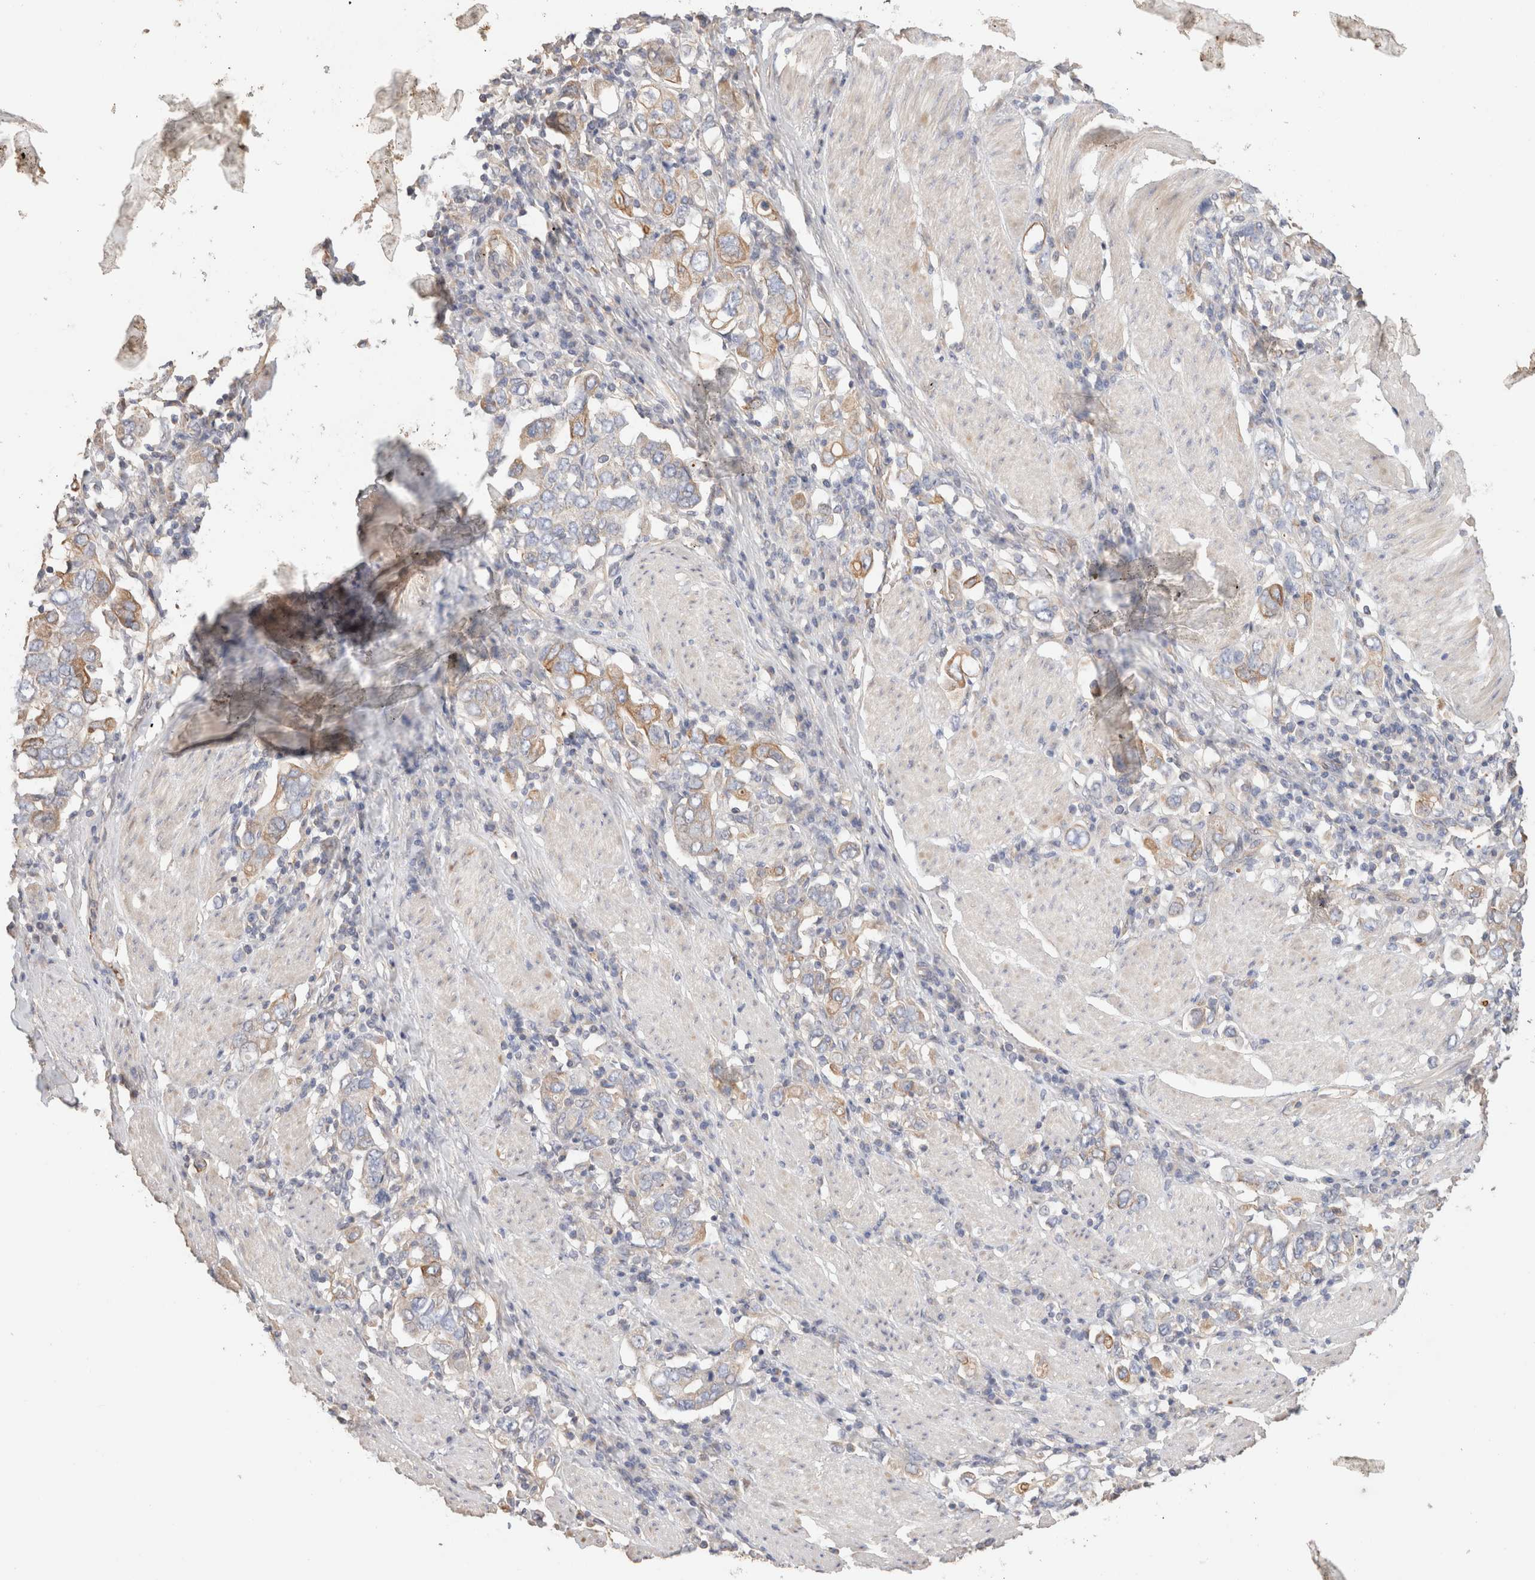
{"staining": {"intensity": "moderate", "quantity": "<25%", "location": "cytoplasmic/membranous"}, "tissue": "stomach cancer", "cell_type": "Tumor cells", "image_type": "cancer", "snomed": [{"axis": "morphology", "description": "Adenocarcinoma, NOS"}, {"axis": "topography", "description": "Stomach, upper"}], "caption": "Immunohistochemical staining of human adenocarcinoma (stomach) shows low levels of moderate cytoplasmic/membranous protein positivity in approximately <25% of tumor cells. (brown staining indicates protein expression, while blue staining denotes nuclei).", "gene": "PROS1", "patient": {"sex": "male", "age": 62}}